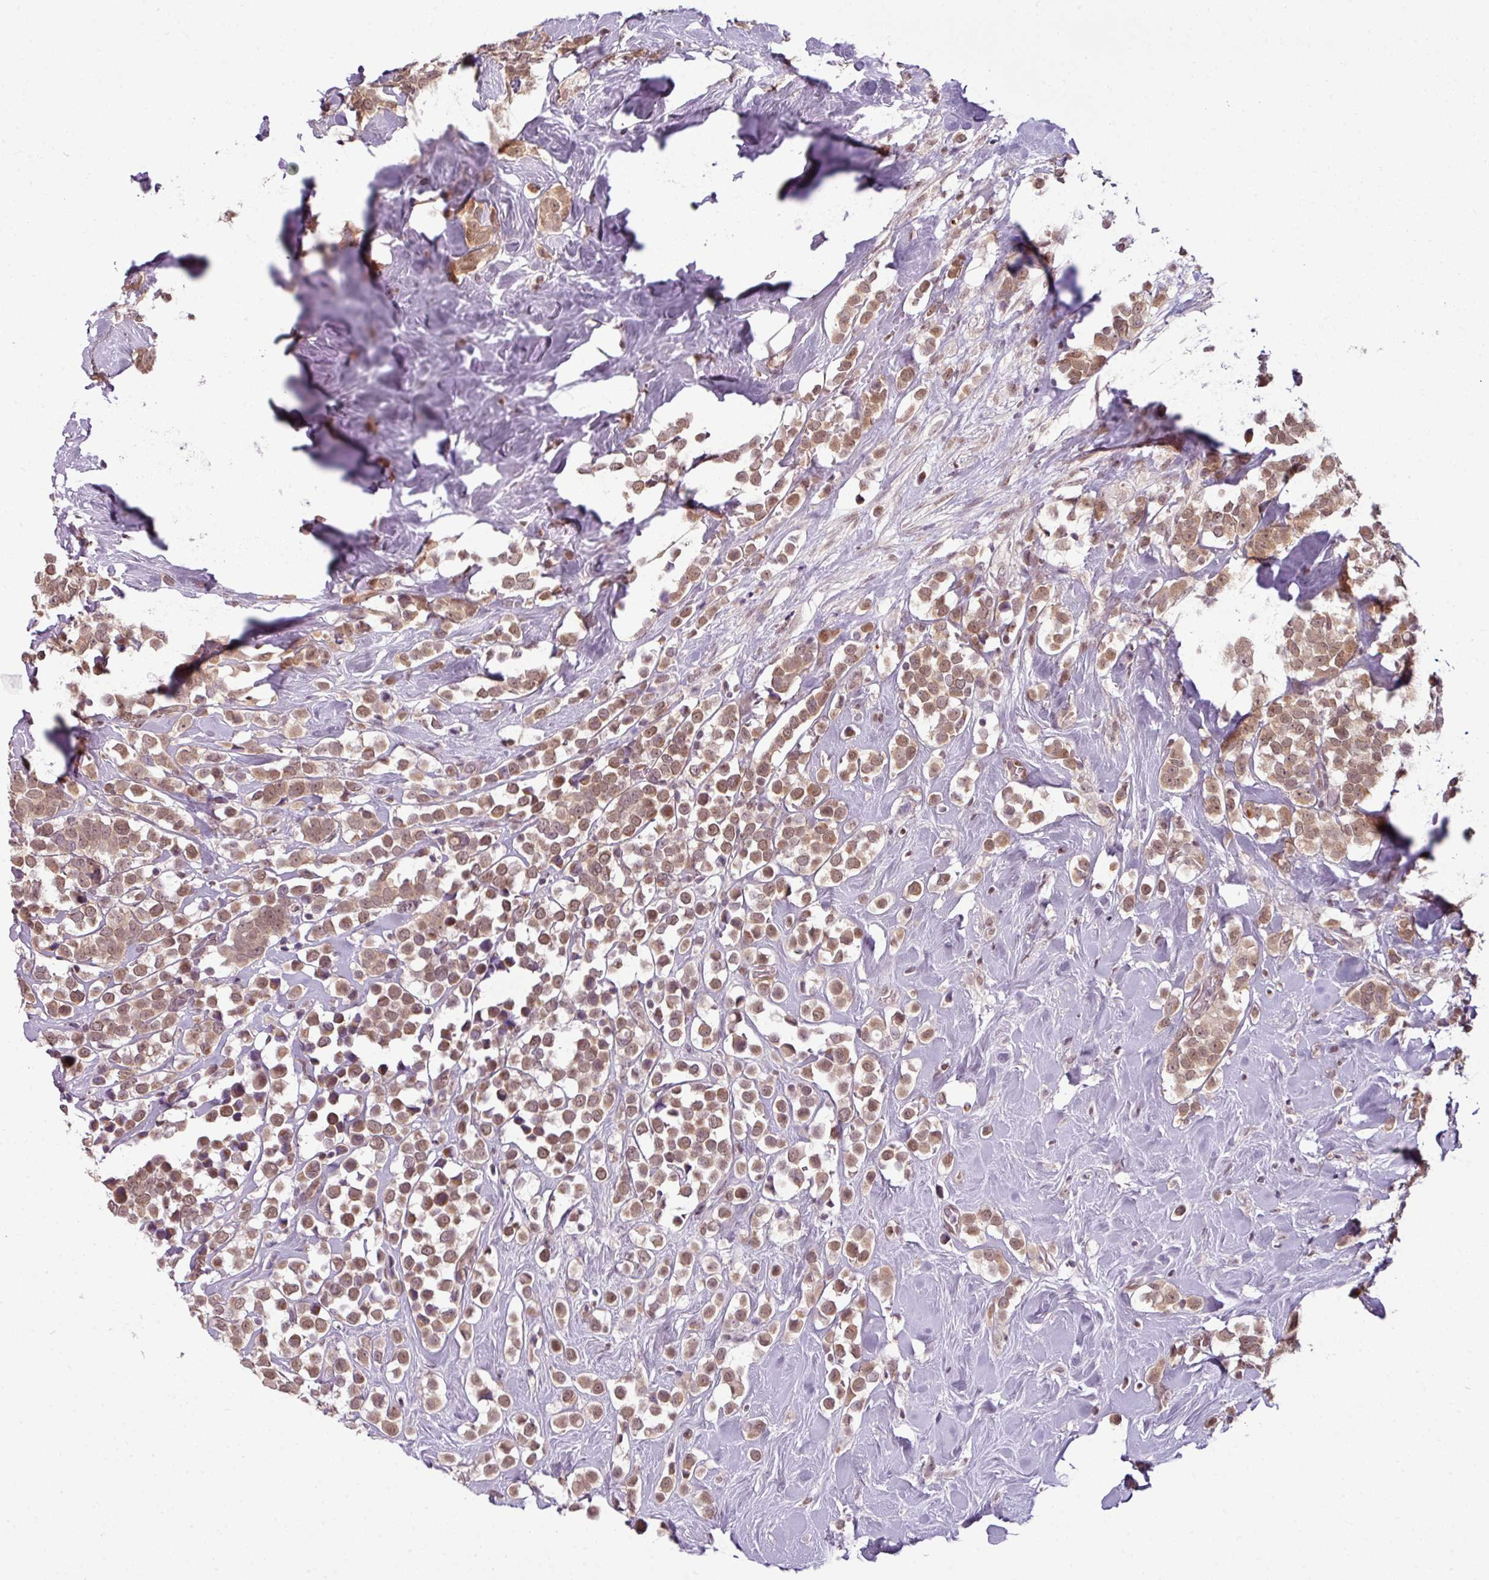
{"staining": {"intensity": "moderate", "quantity": ">75%", "location": "cytoplasmic/membranous,nuclear"}, "tissue": "breast cancer", "cell_type": "Tumor cells", "image_type": "cancer", "snomed": [{"axis": "morphology", "description": "Duct carcinoma"}, {"axis": "topography", "description": "Breast"}], "caption": "Infiltrating ductal carcinoma (breast) stained for a protein (brown) exhibits moderate cytoplasmic/membranous and nuclear positive expression in about >75% of tumor cells.", "gene": "DERPC", "patient": {"sex": "female", "age": 80}}